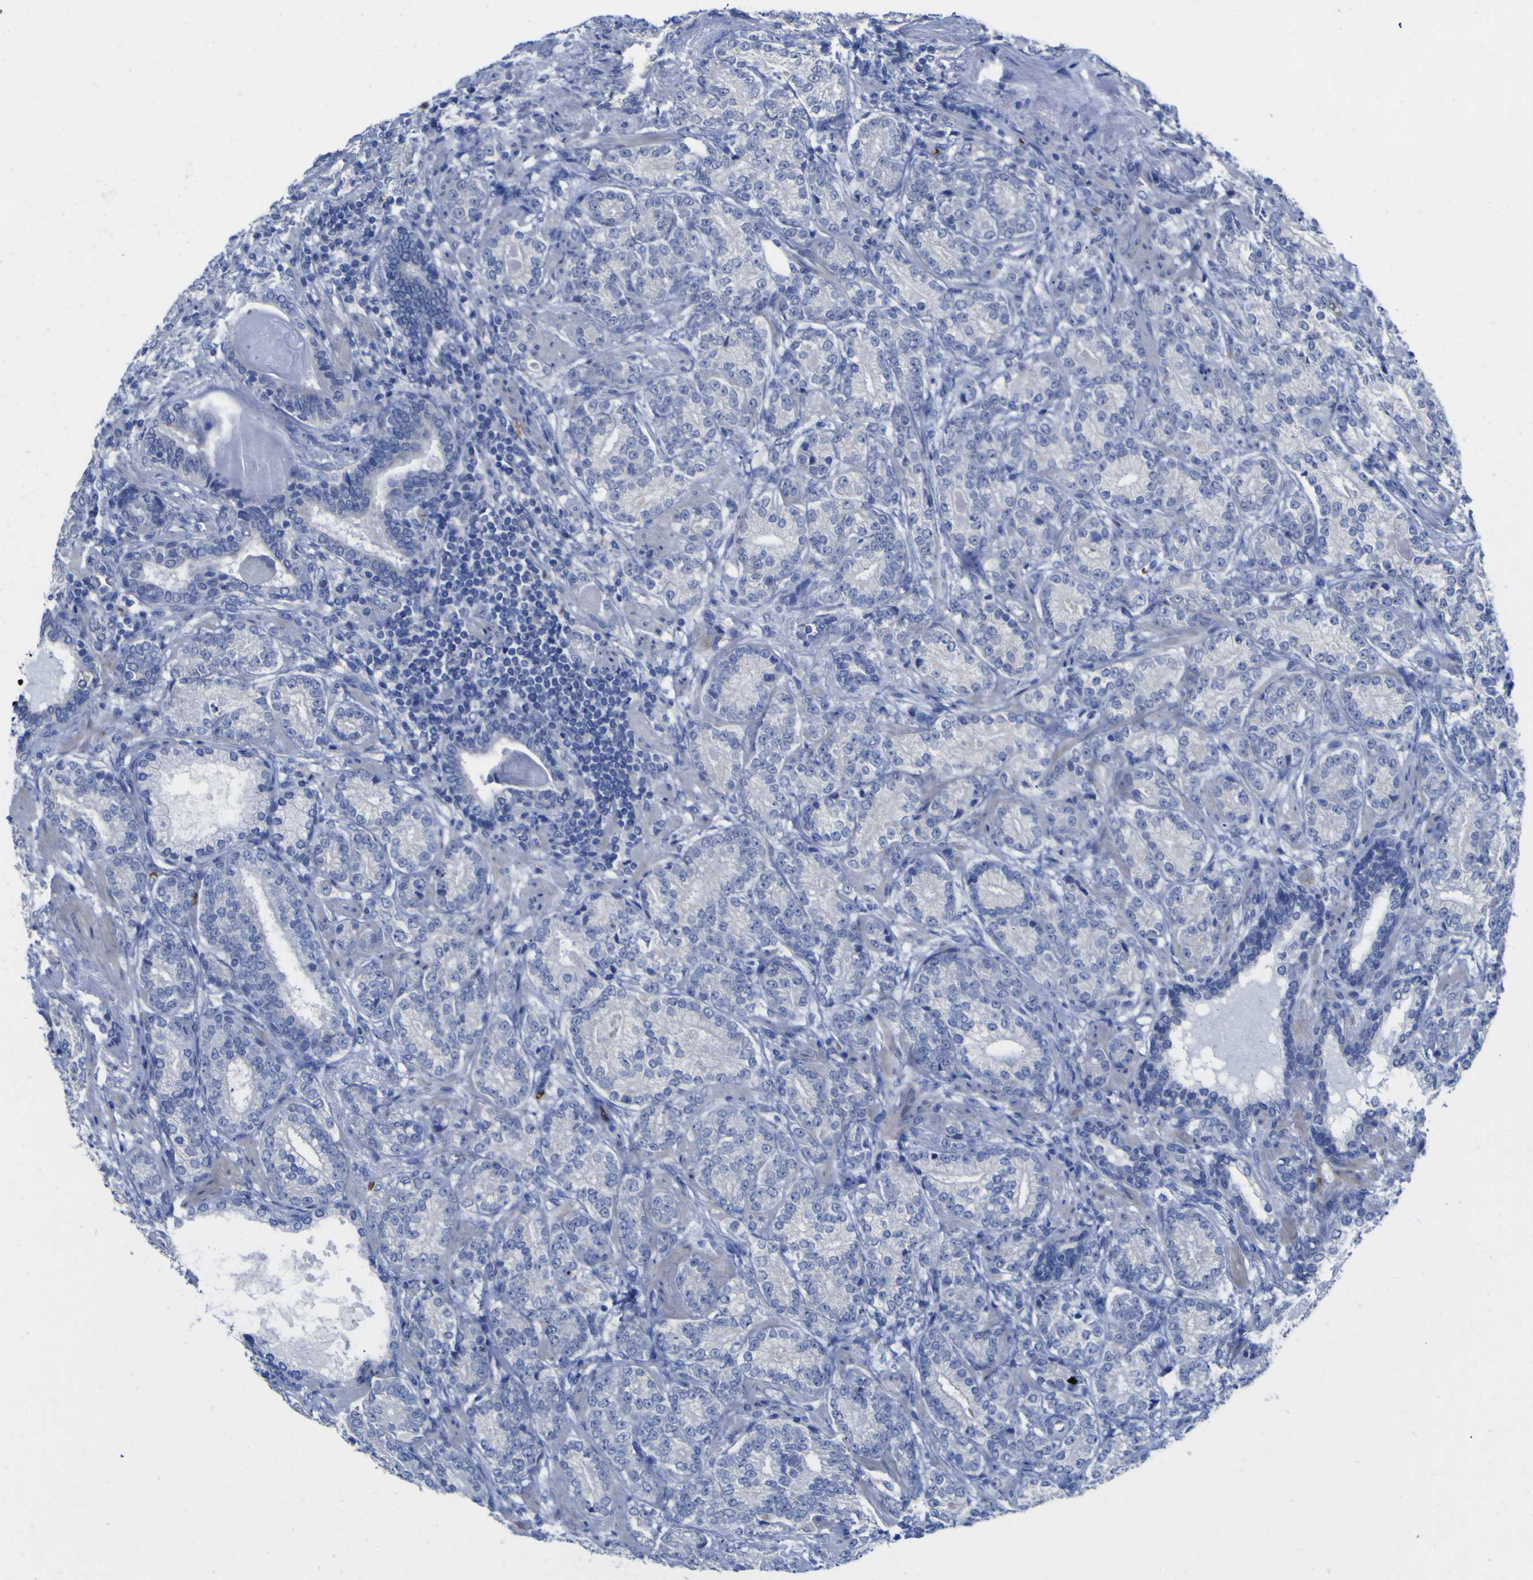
{"staining": {"intensity": "negative", "quantity": "none", "location": "none"}, "tissue": "prostate cancer", "cell_type": "Tumor cells", "image_type": "cancer", "snomed": [{"axis": "morphology", "description": "Adenocarcinoma, High grade"}, {"axis": "topography", "description": "Prostate"}], "caption": "A photomicrograph of human prostate adenocarcinoma (high-grade) is negative for staining in tumor cells.", "gene": "GCM1", "patient": {"sex": "male", "age": 61}}